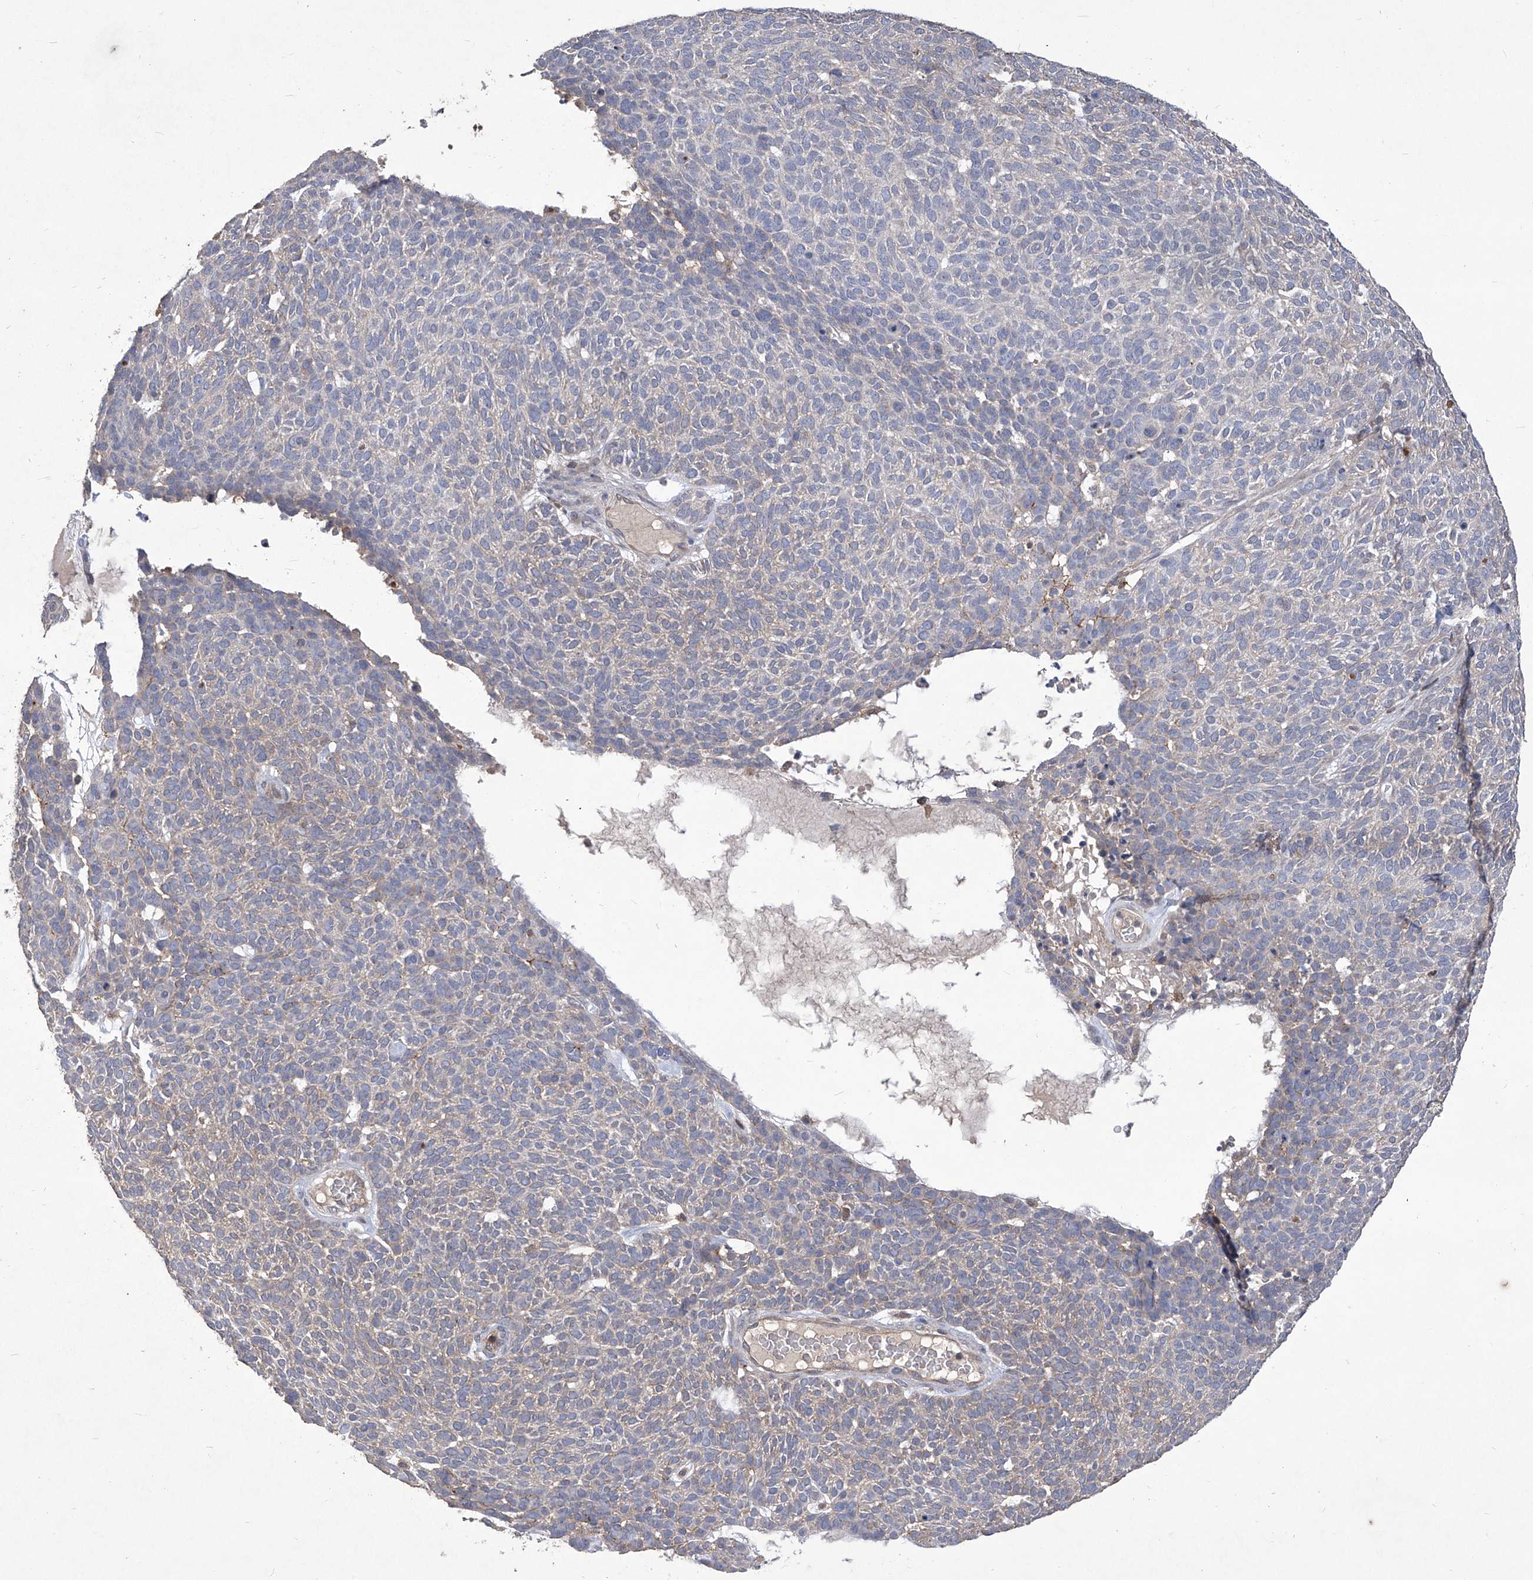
{"staining": {"intensity": "negative", "quantity": "none", "location": "none"}, "tissue": "skin cancer", "cell_type": "Tumor cells", "image_type": "cancer", "snomed": [{"axis": "morphology", "description": "Squamous cell carcinoma, NOS"}, {"axis": "topography", "description": "Skin"}], "caption": "Immunohistochemistry (IHC) photomicrograph of skin cancer (squamous cell carcinoma) stained for a protein (brown), which displays no positivity in tumor cells.", "gene": "TXNIP", "patient": {"sex": "female", "age": 90}}